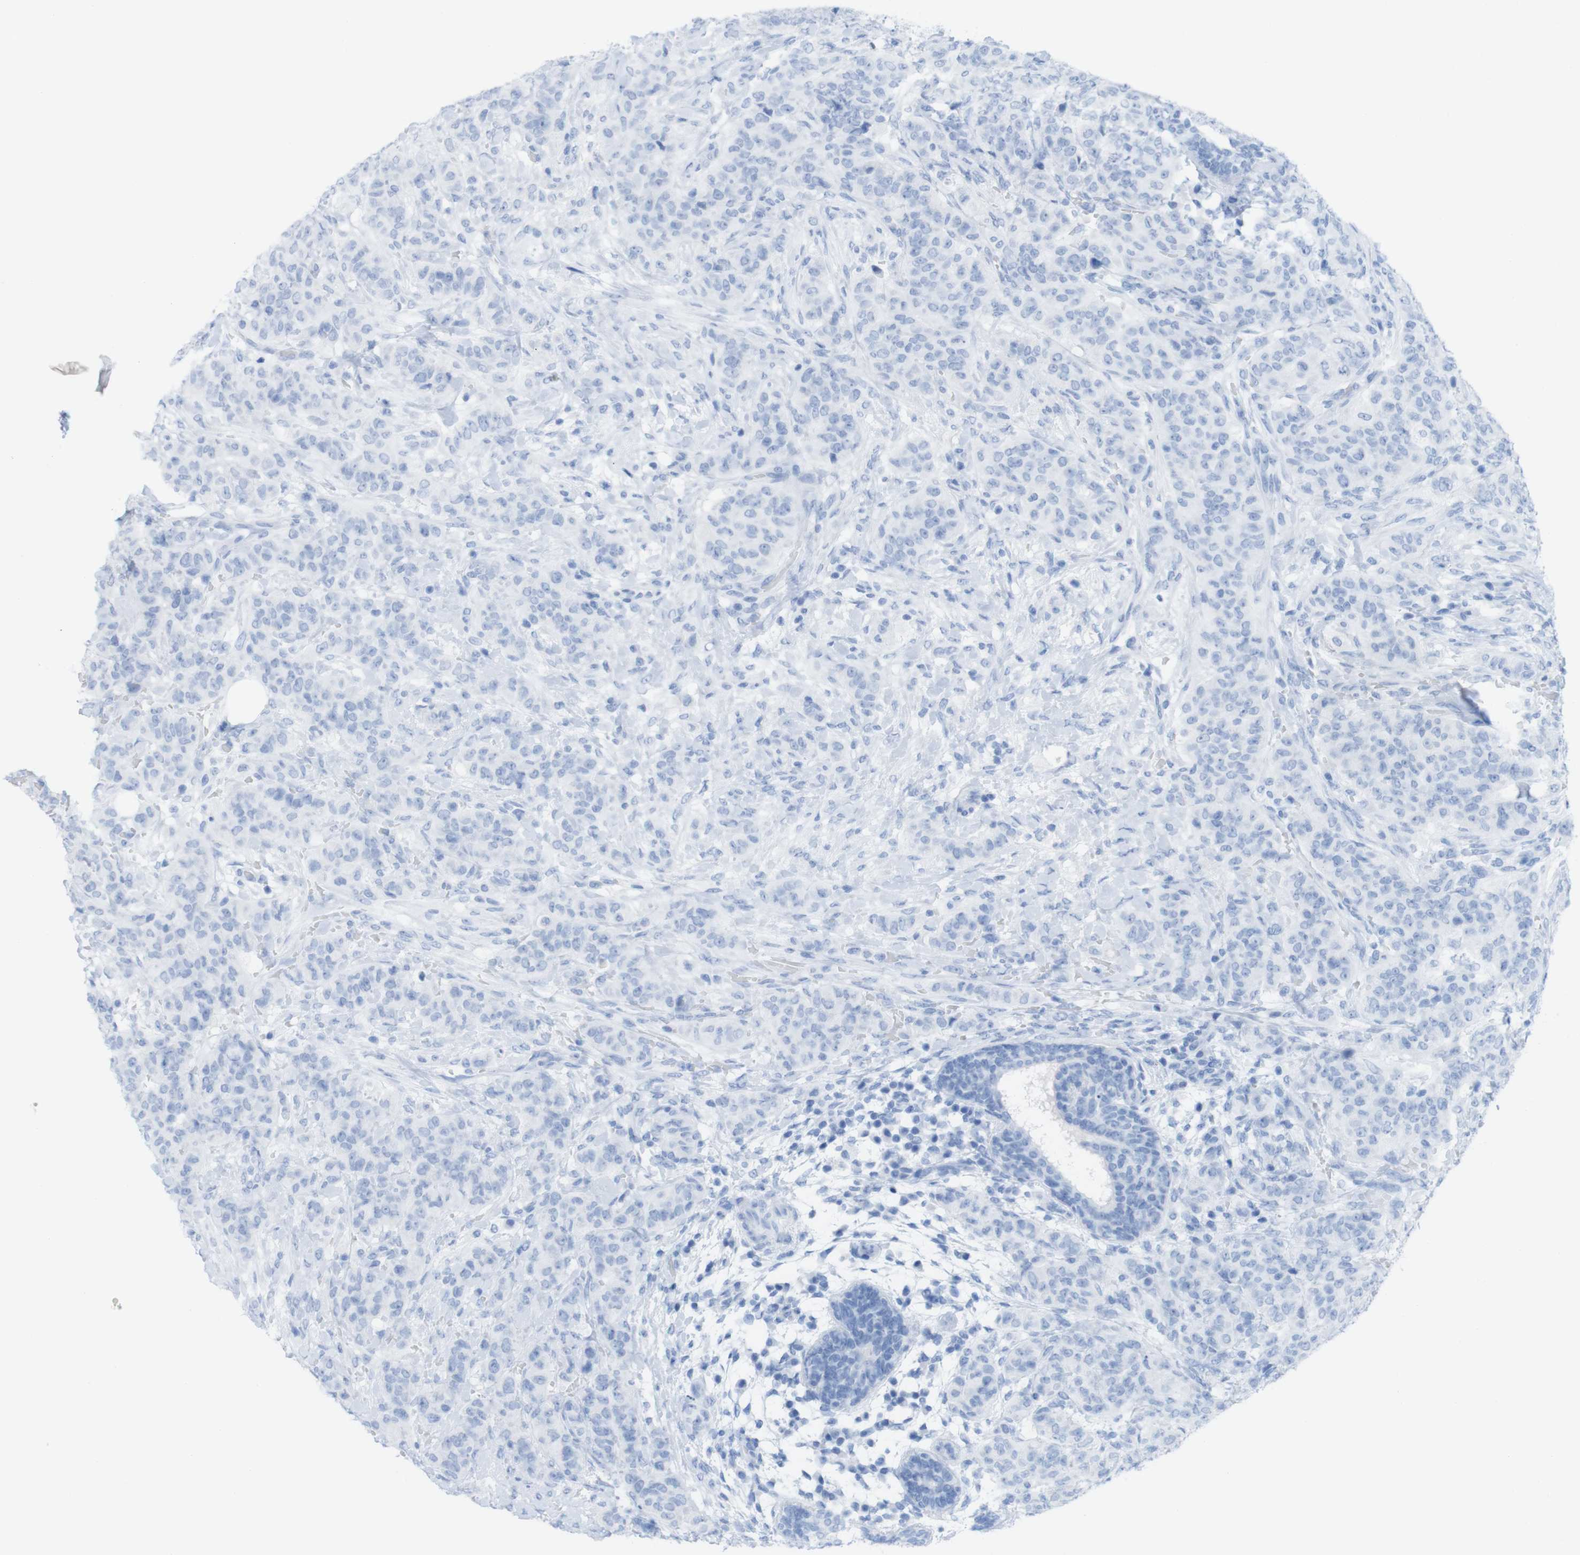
{"staining": {"intensity": "negative", "quantity": "none", "location": "none"}, "tissue": "breast cancer", "cell_type": "Tumor cells", "image_type": "cancer", "snomed": [{"axis": "morphology", "description": "Normal tissue, NOS"}, {"axis": "morphology", "description": "Duct carcinoma"}, {"axis": "topography", "description": "Breast"}], "caption": "There is no significant staining in tumor cells of breast cancer.", "gene": "MYH7", "patient": {"sex": "female", "age": 40}}